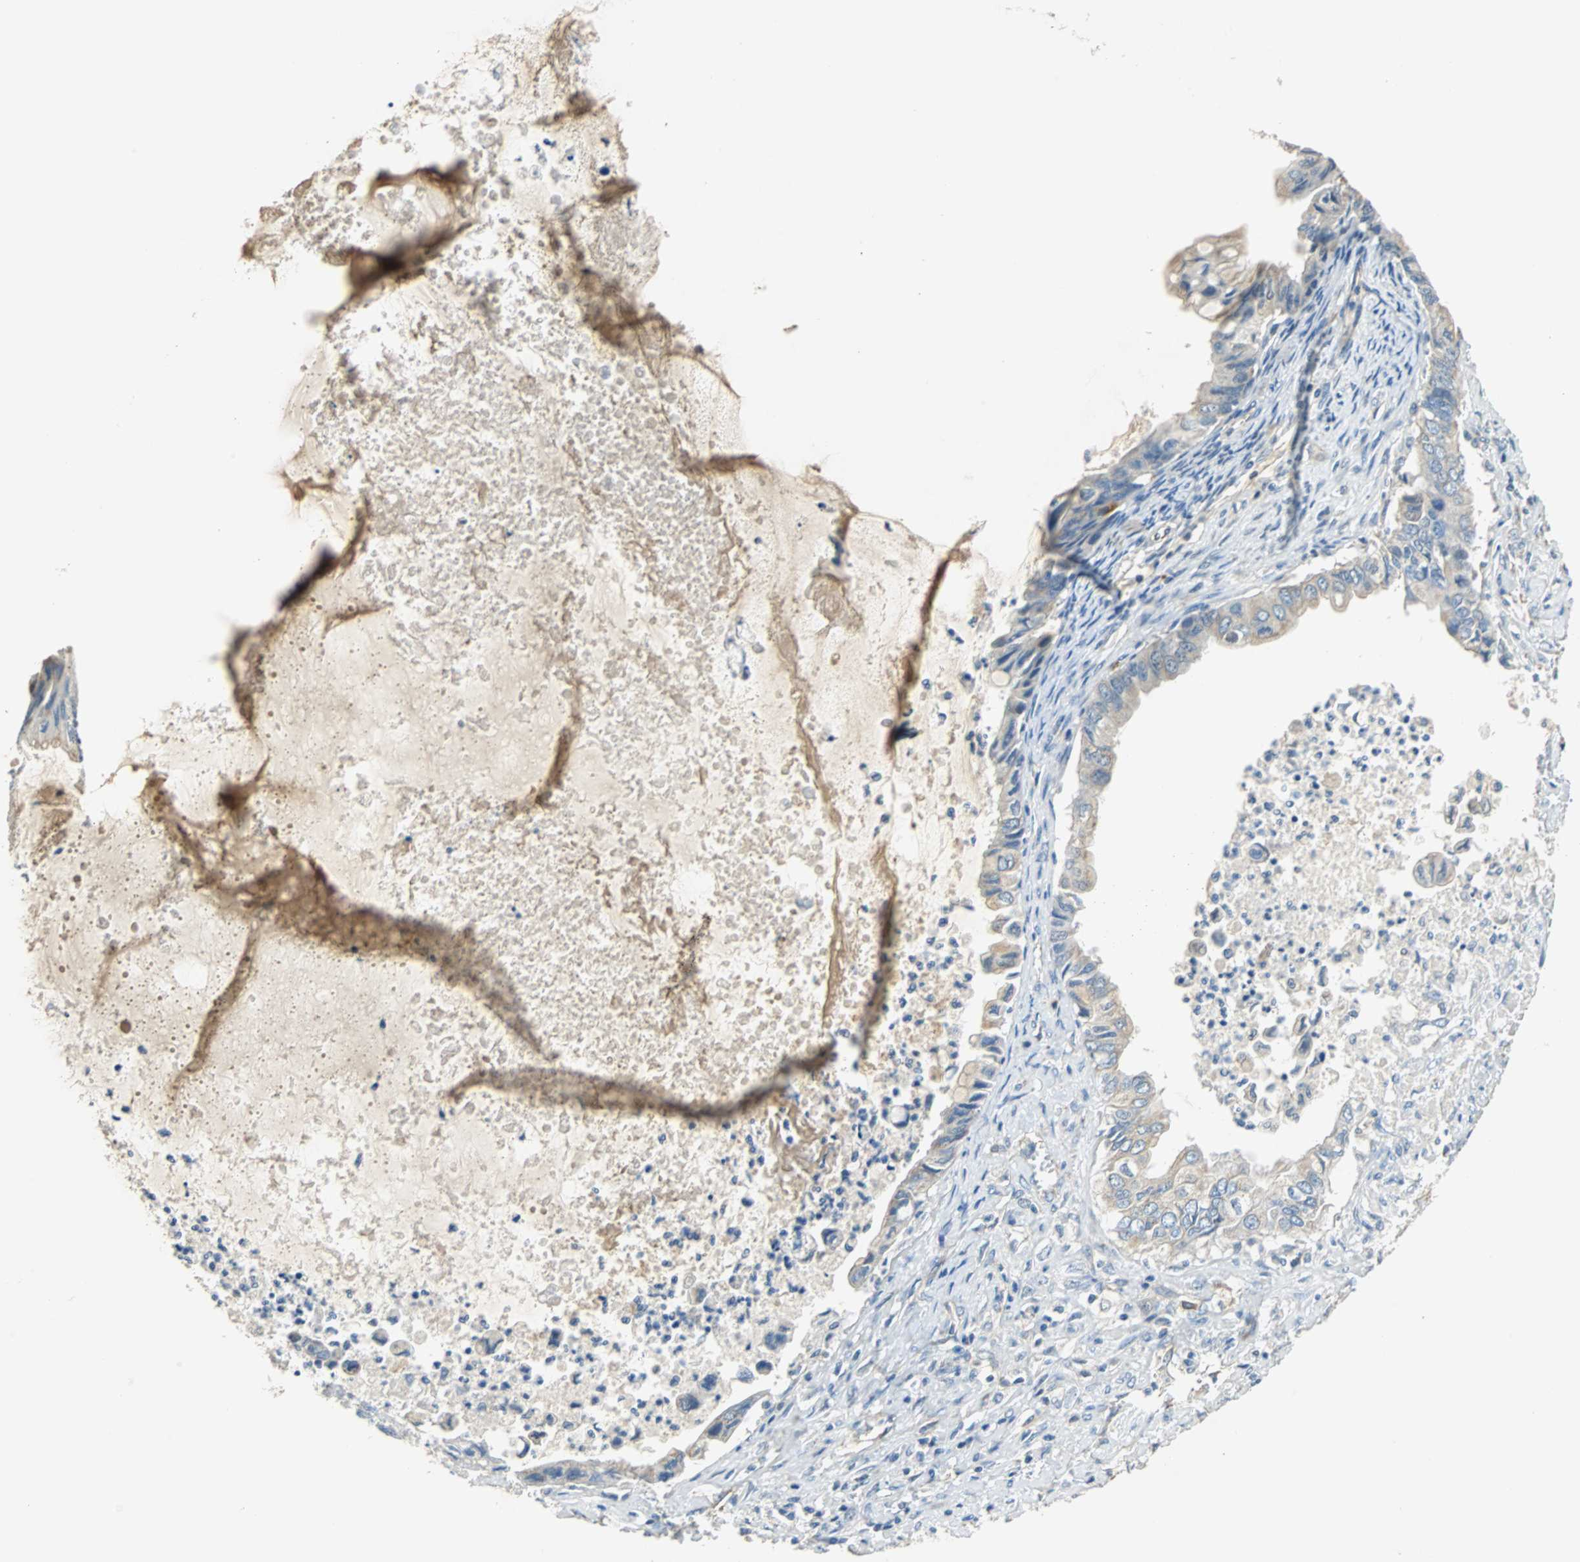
{"staining": {"intensity": "weak", "quantity": "25%-75%", "location": "cytoplasmic/membranous"}, "tissue": "ovarian cancer", "cell_type": "Tumor cells", "image_type": "cancer", "snomed": [{"axis": "morphology", "description": "Cystadenocarcinoma, mucinous, NOS"}, {"axis": "topography", "description": "Ovary"}], "caption": "Tumor cells show low levels of weak cytoplasmic/membranous positivity in about 25%-75% of cells in human mucinous cystadenocarcinoma (ovarian).", "gene": "CPA3", "patient": {"sex": "female", "age": 80}}